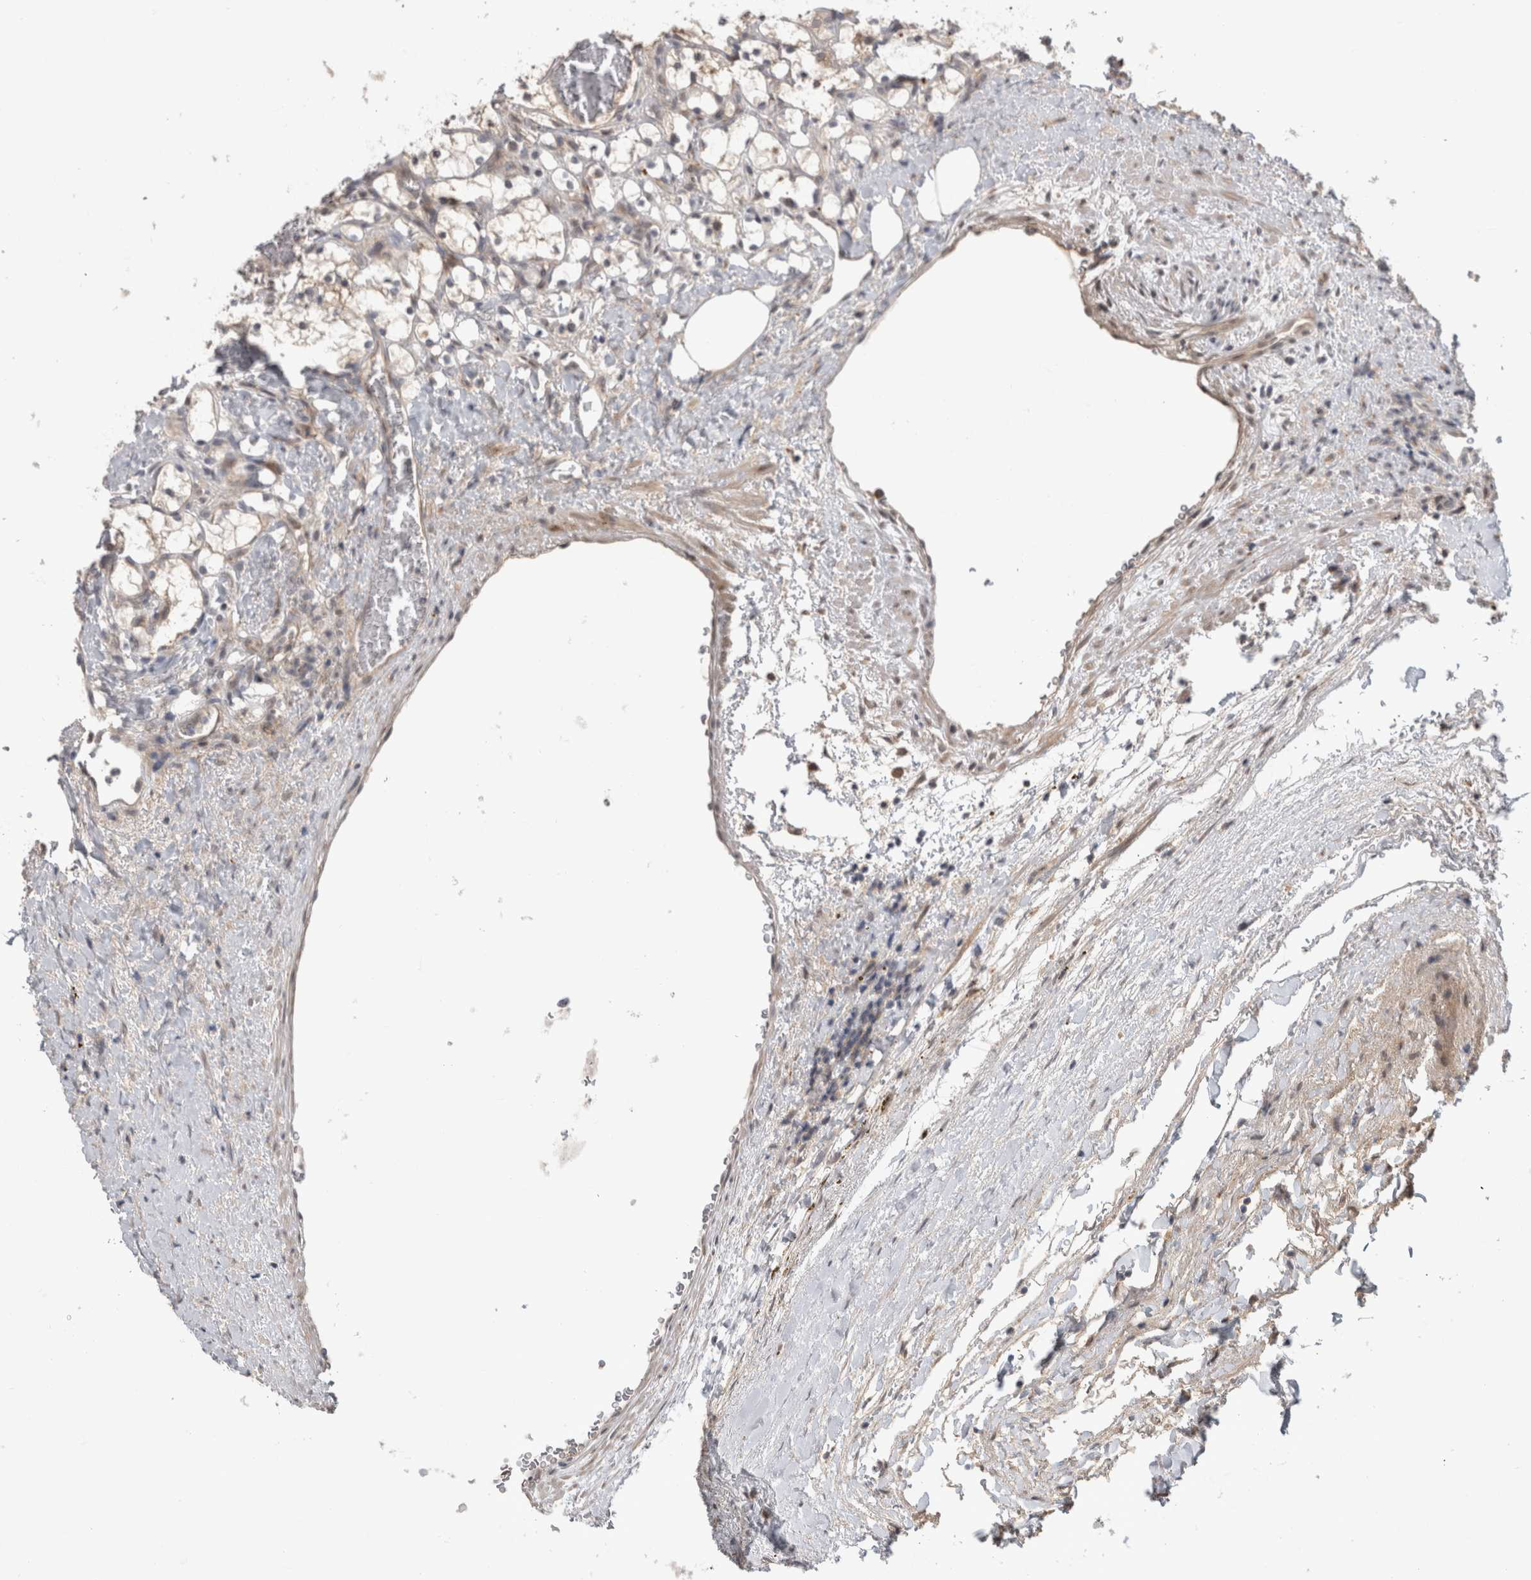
{"staining": {"intensity": "weak", "quantity": "25%-75%", "location": "cytoplasmic/membranous"}, "tissue": "renal cancer", "cell_type": "Tumor cells", "image_type": "cancer", "snomed": [{"axis": "morphology", "description": "Adenocarcinoma, NOS"}, {"axis": "topography", "description": "Kidney"}], "caption": "This photomicrograph reveals IHC staining of adenocarcinoma (renal), with low weak cytoplasmic/membranous staining in approximately 25%-75% of tumor cells.", "gene": "MTBP", "patient": {"sex": "female", "age": 69}}